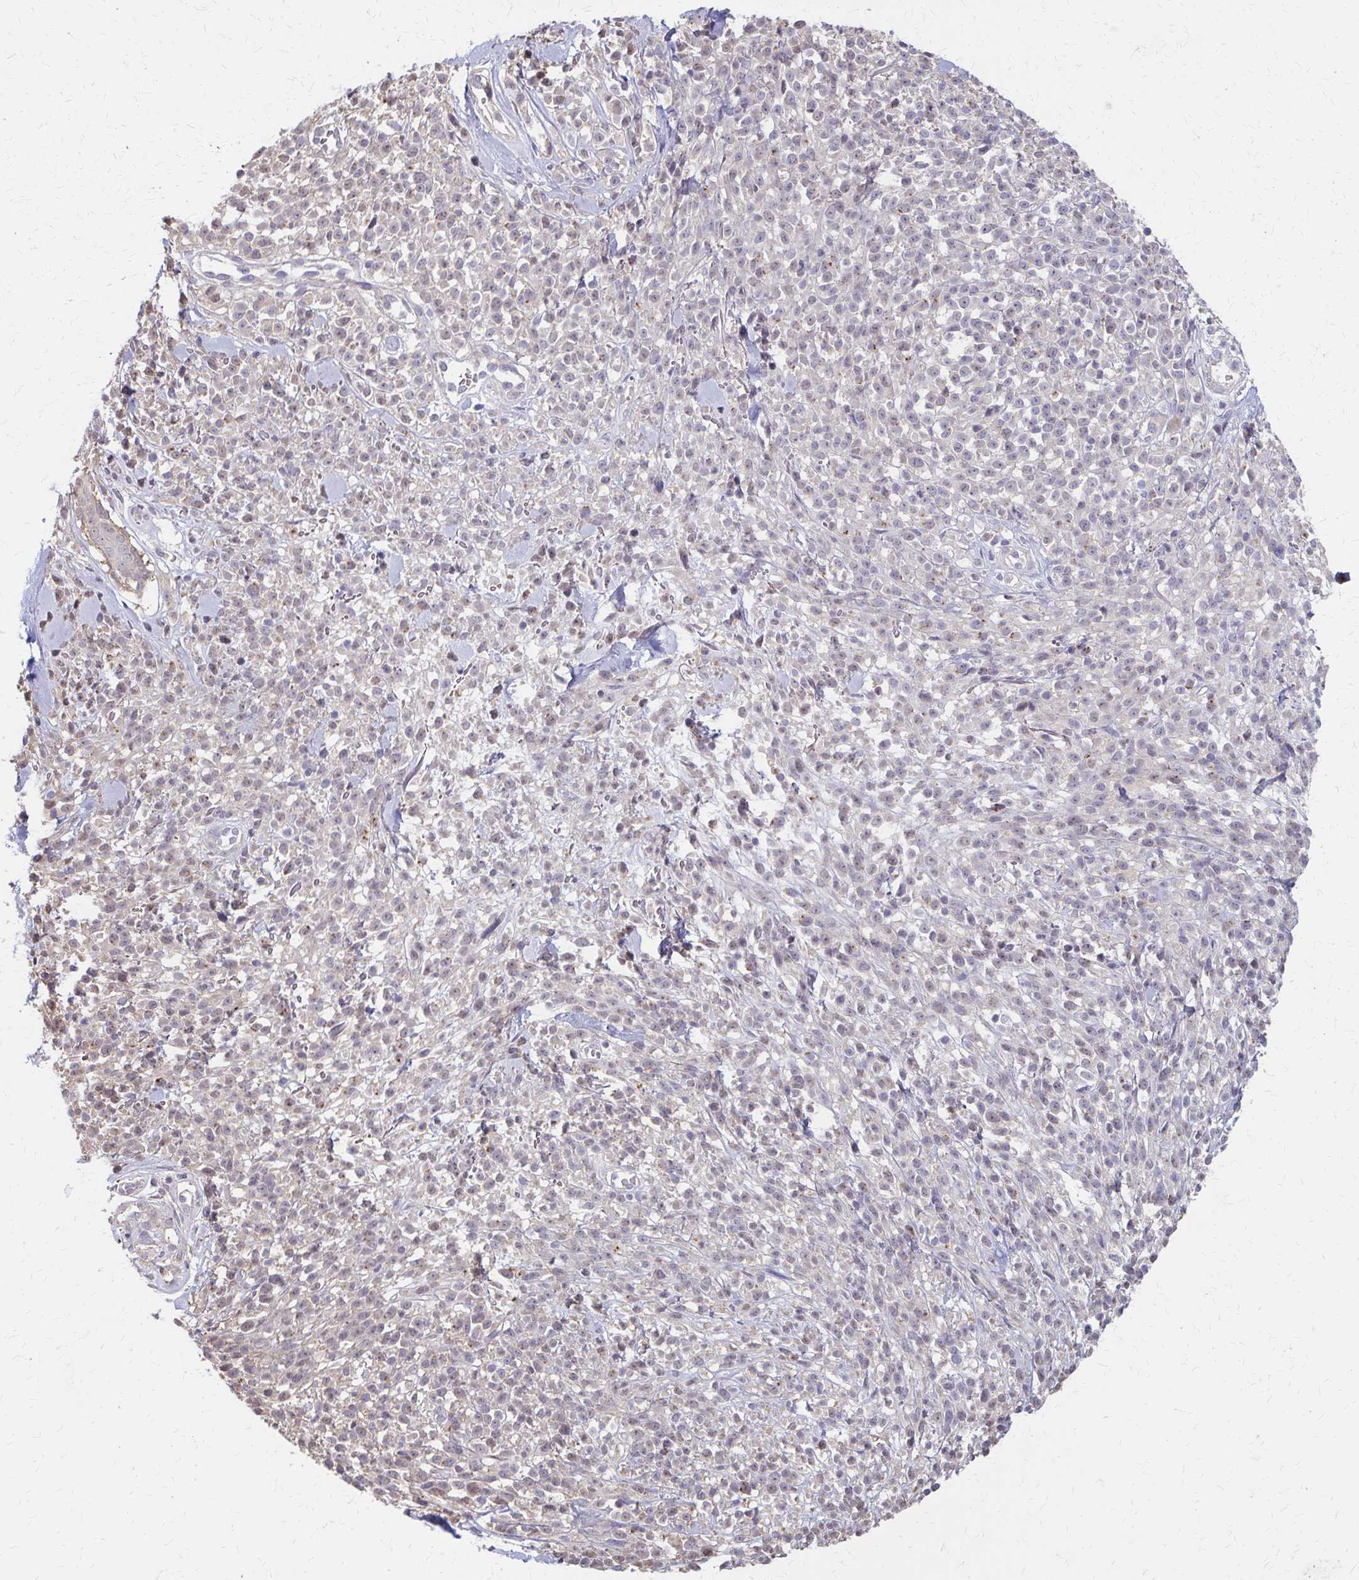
{"staining": {"intensity": "weak", "quantity": "<25%", "location": "nuclear"}, "tissue": "melanoma", "cell_type": "Tumor cells", "image_type": "cancer", "snomed": [{"axis": "morphology", "description": "Malignant melanoma, NOS"}, {"axis": "topography", "description": "Skin"}, {"axis": "topography", "description": "Skin of trunk"}], "caption": "There is no significant expression in tumor cells of melanoma.", "gene": "IFI44L", "patient": {"sex": "male", "age": 74}}